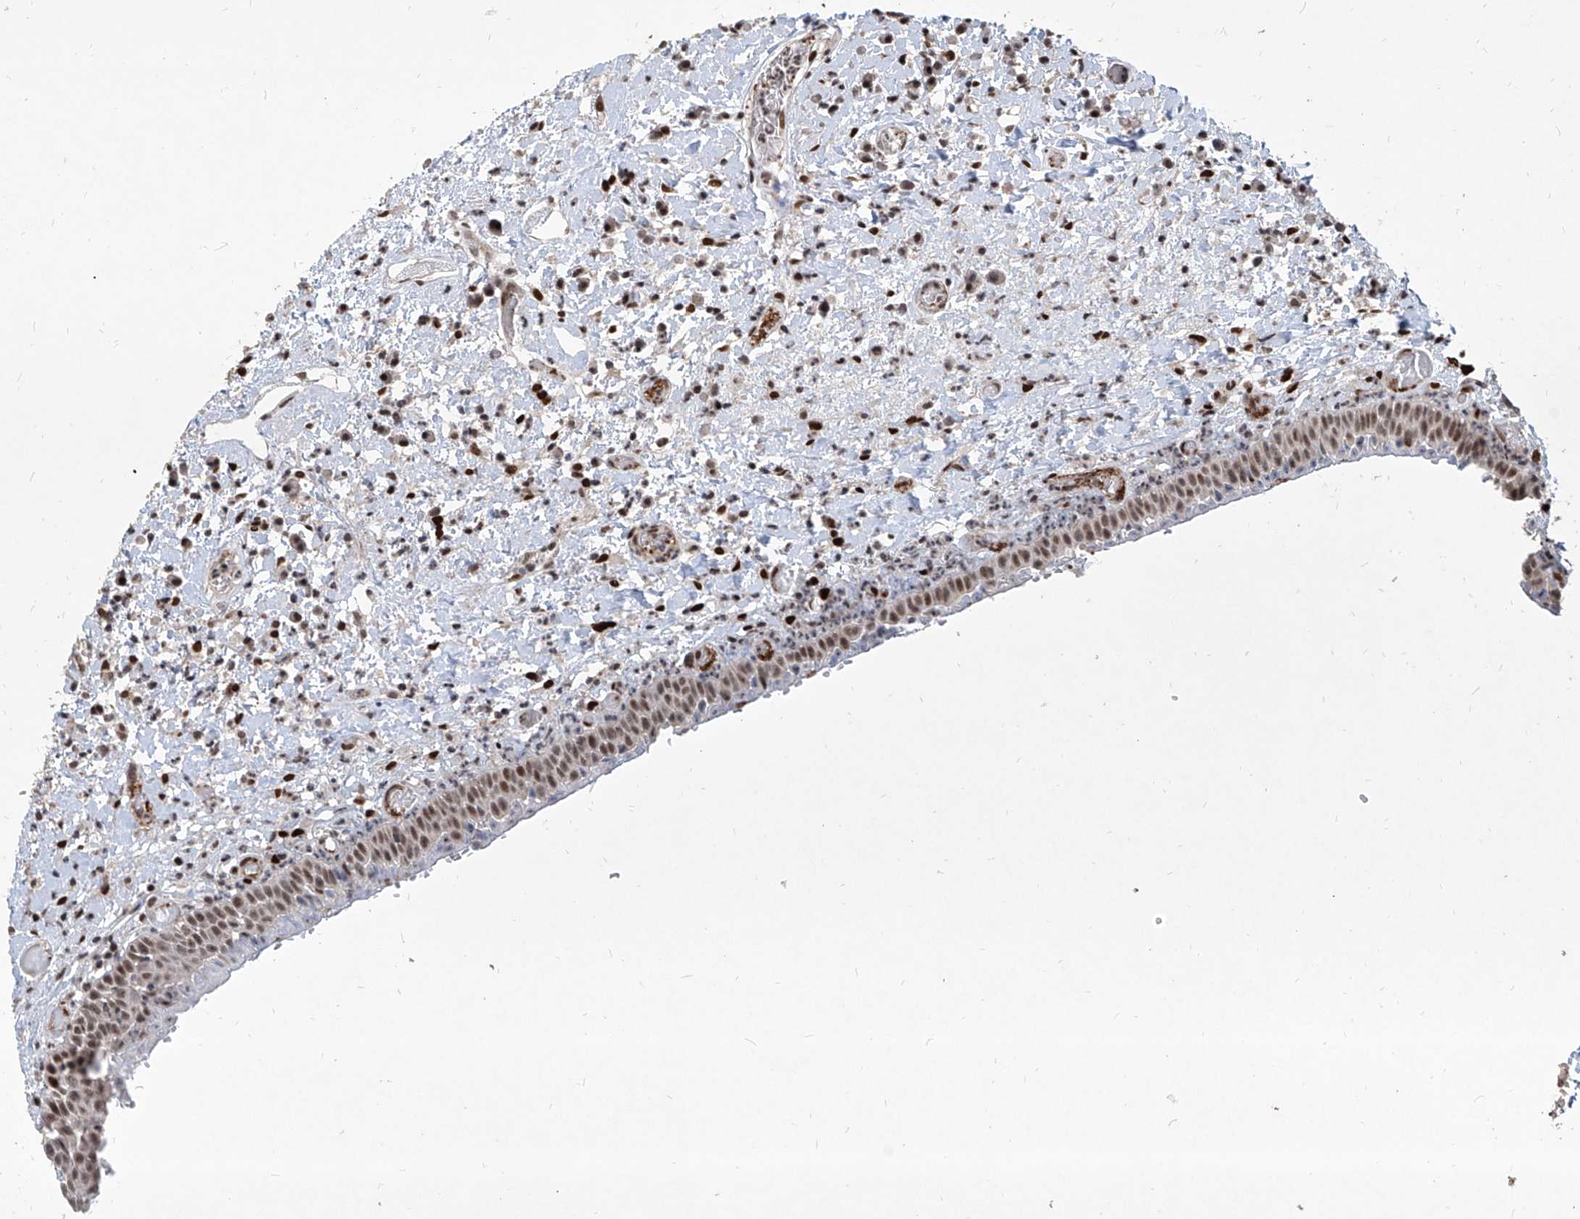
{"staining": {"intensity": "moderate", "quantity": "25%-75%", "location": "cytoplasmic/membranous,nuclear"}, "tissue": "oral mucosa", "cell_type": "Squamous epithelial cells", "image_type": "normal", "snomed": [{"axis": "morphology", "description": "Normal tissue, NOS"}, {"axis": "topography", "description": "Oral tissue"}], "caption": "IHC of unremarkable oral mucosa shows medium levels of moderate cytoplasmic/membranous,nuclear staining in about 25%-75% of squamous epithelial cells.", "gene": "IRF2", "patient": {"sex": "female", "age": 76}}